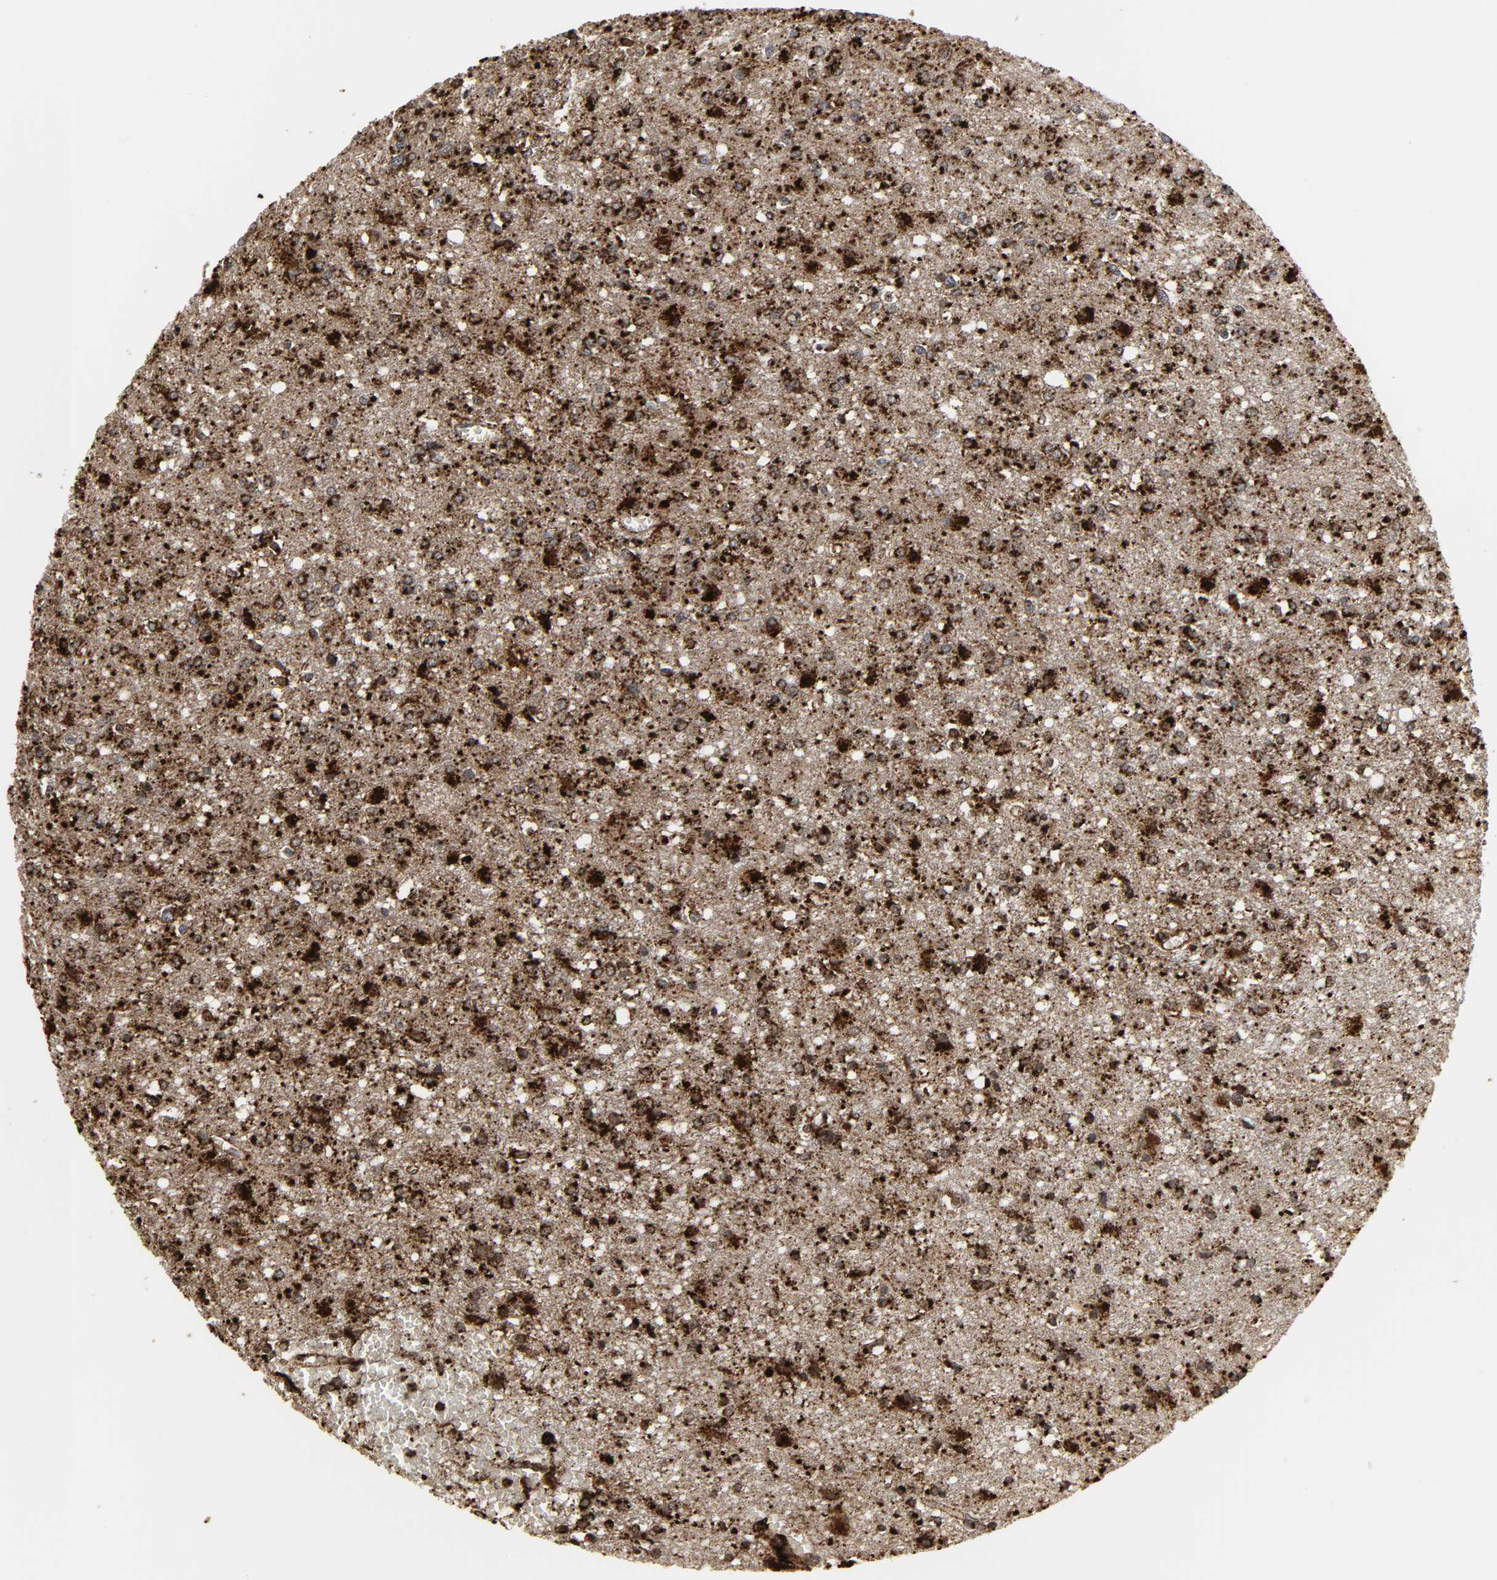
{"staining": {"intensity": "strong", "quantity": ">75%", "location": "cytoplasmic/membranous"}, "tissue": "glioma", "cell_type": "Tumor cells", "image_type": "cancer", "snomed": [{"axis": "morphology", "description": "Glioma, malignant, High grade"}, {"axis": "topography", "description": "Cerebral cortex"}], "caption": "Tumor cells reveal high levels of strong cytoplasmic/membranous expression in about >75% of cells in malignant glioma (high-grade). The staining is performed using DAB (3,3'-diaminobenzidine) brown chromogen to label protein expression. The nuclei are counter-stained blue using hematoxylin.", "gene": "PSAP", "patient": {"sex": "male", "age": 76}}